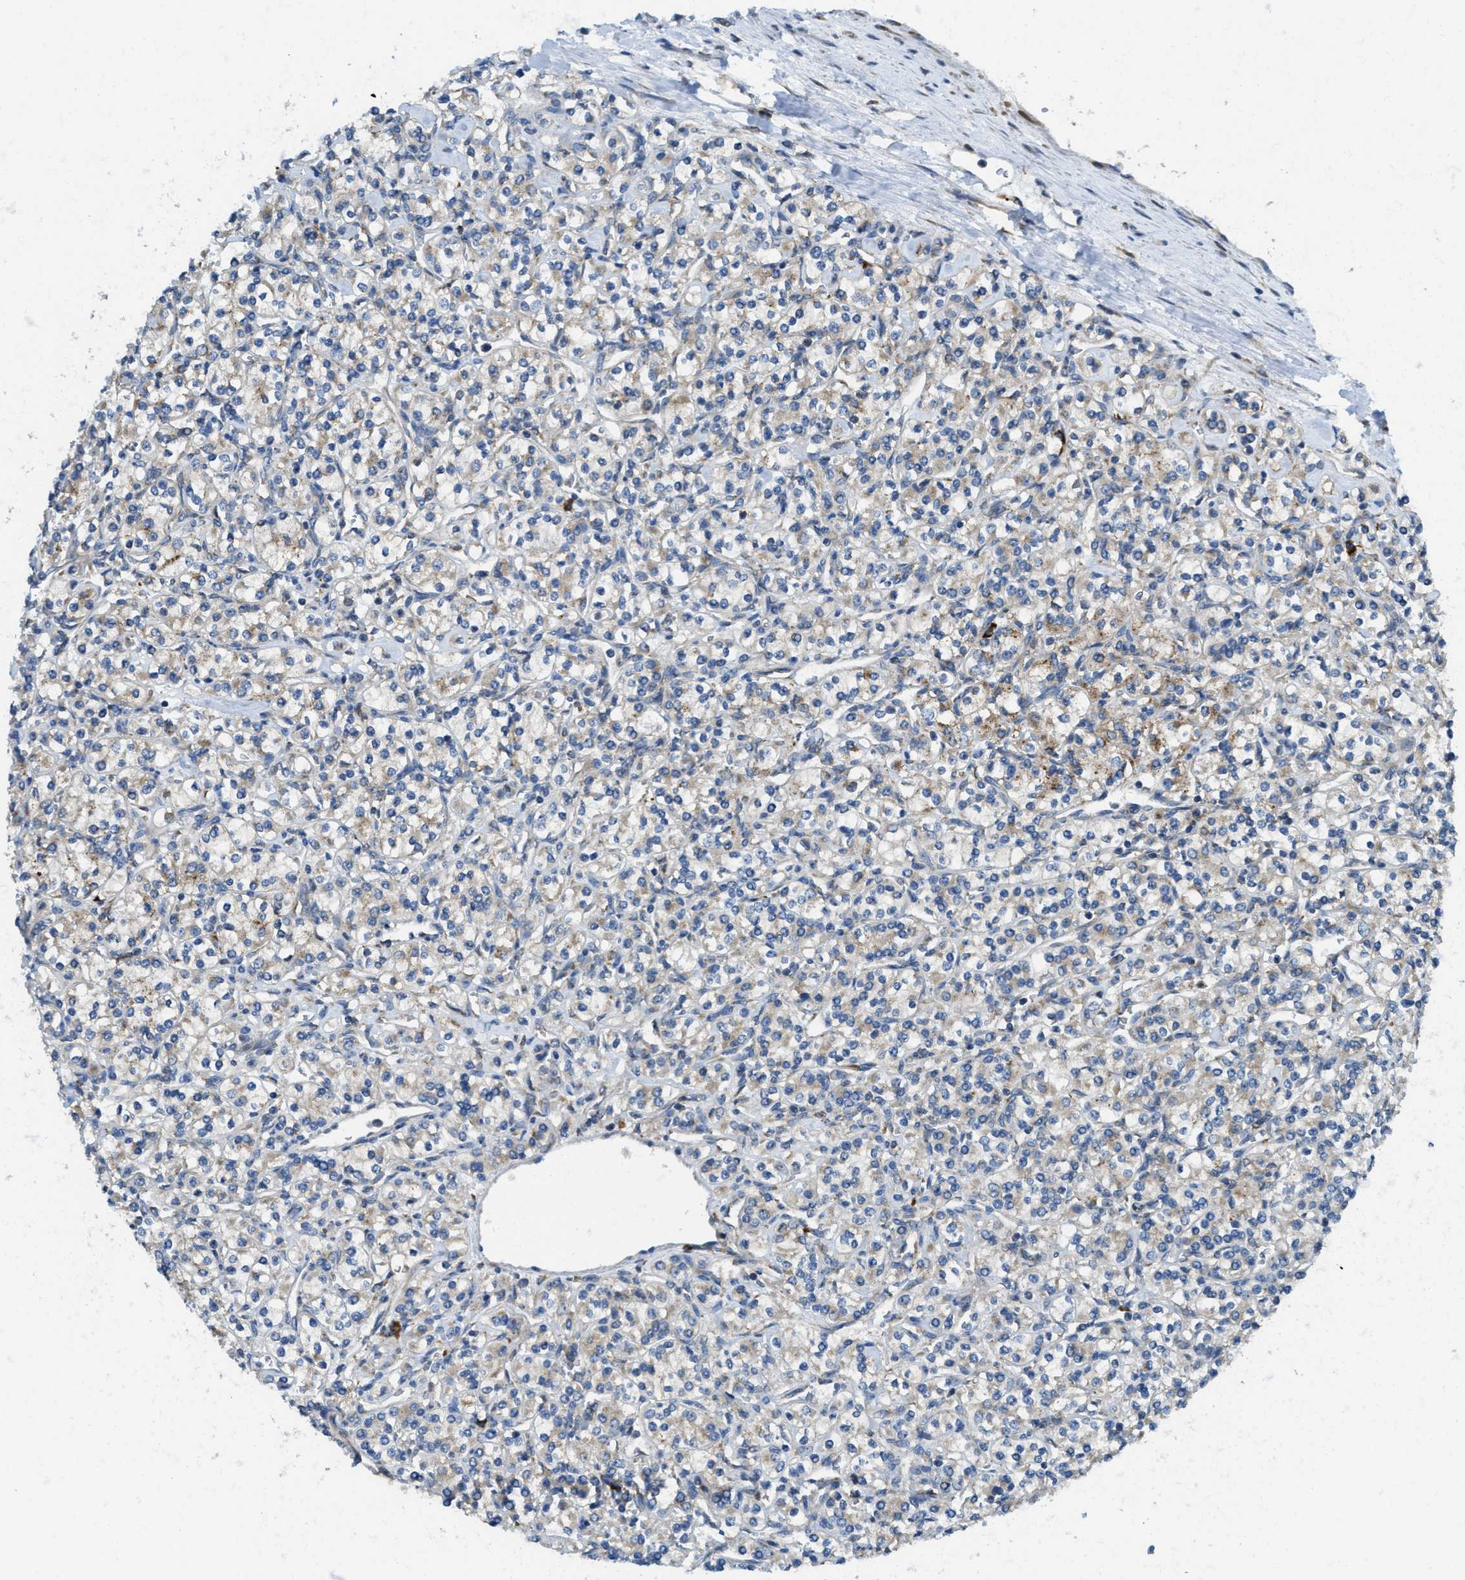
{"staining": {"intensity": "negative", "quantity": "none", "location": "none"}, "tissue": "renal cancer", "cell_type": "Tumor cells", "image_type": "cancer", "snomed": [{"axis": "morphology", "description": "Adenocarcinoma, NOS"}, {"axis": "topography", "description": "Kidney"}], "caption": "Human adenocarcinoma (renal) stained for a protein using immunohistochemistry exhibits no expression in tumor cells.", "gene": "SSR1", "patient": {"sex": "male", "age": 77}}